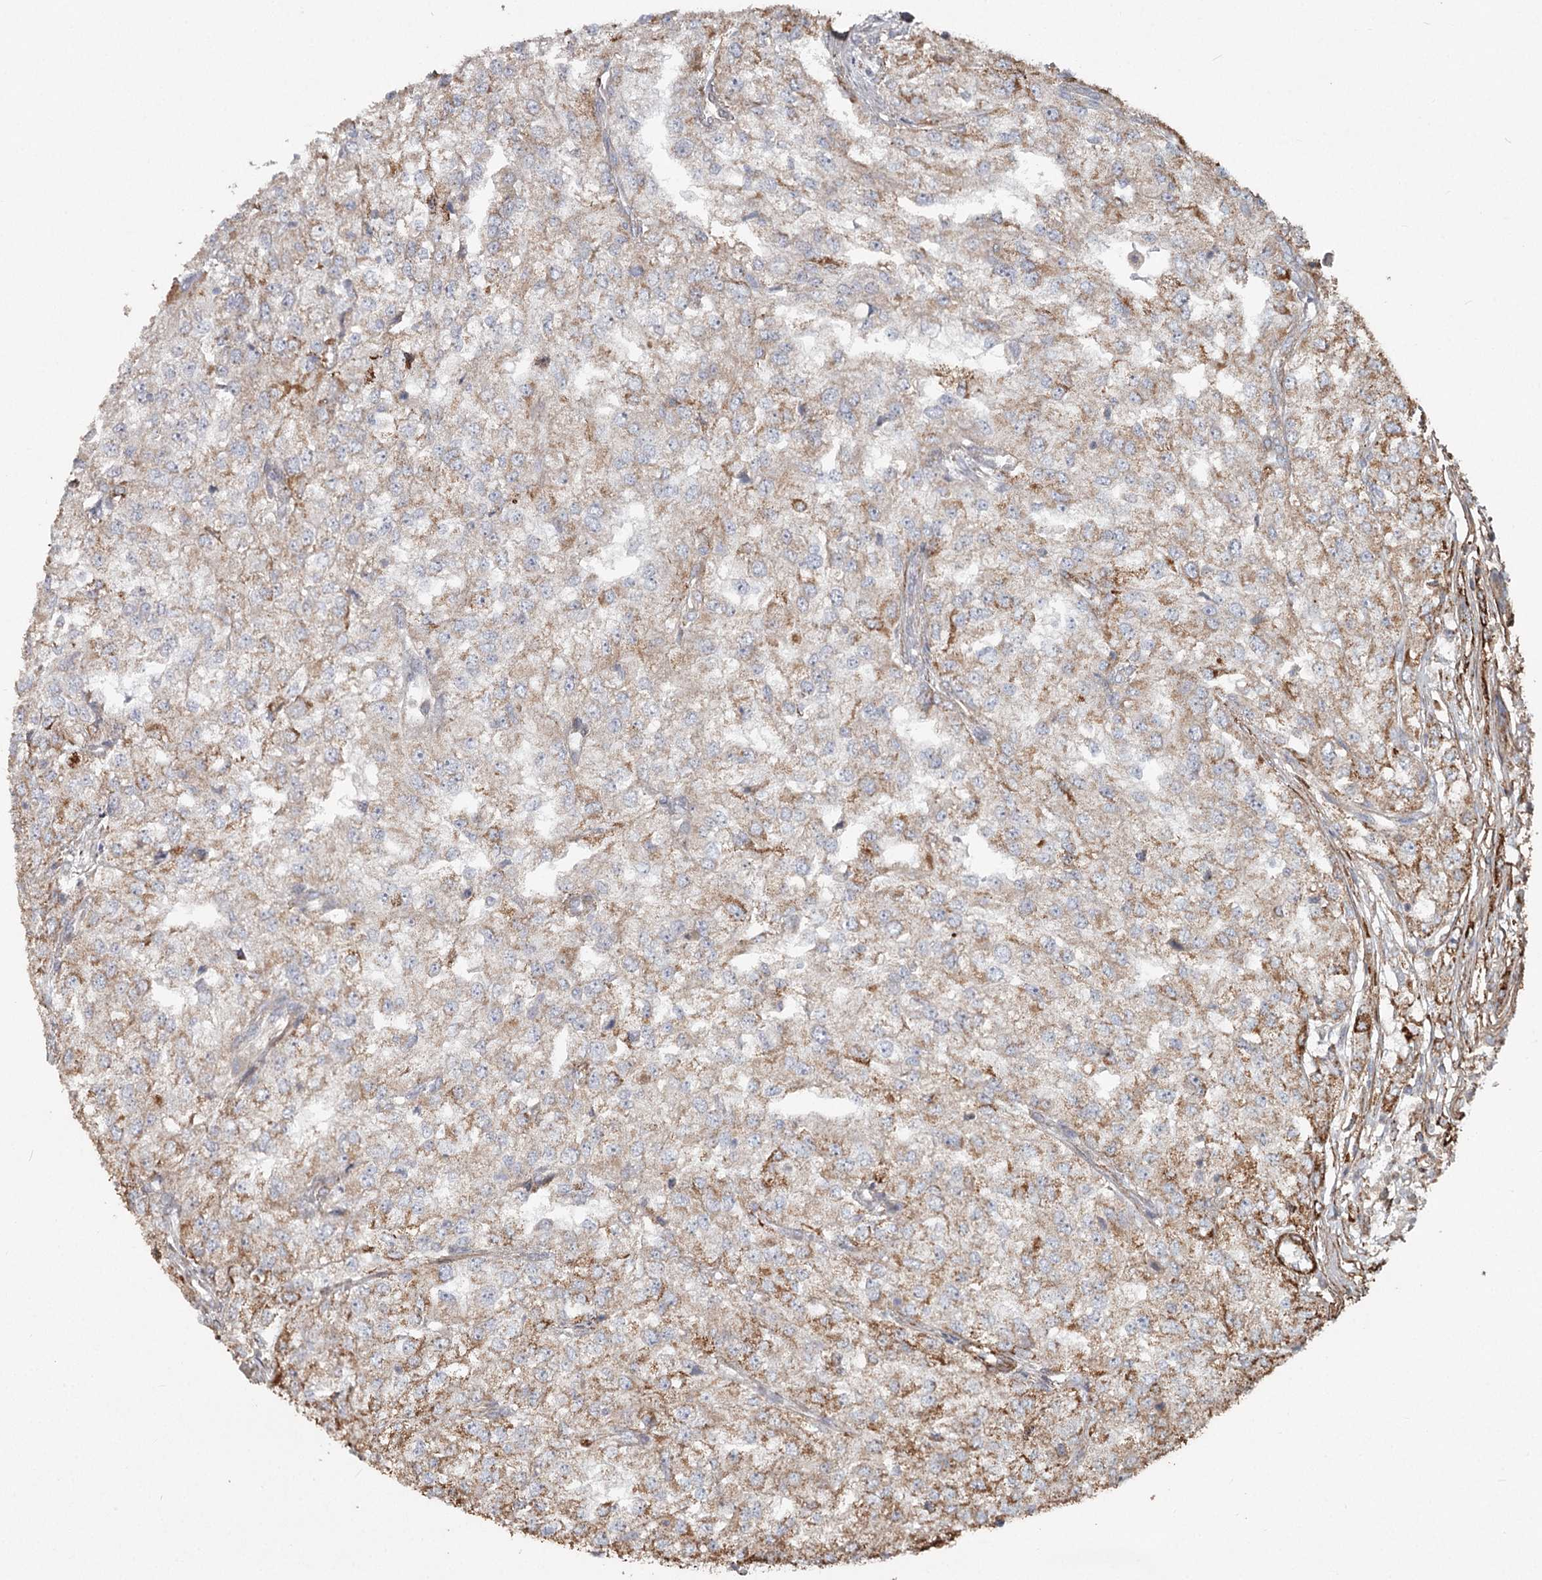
{"staining": {"intensity": "moderate", "quantity": "25%-75%", "location": "cytoplasmic/membranous"}, "tissue": "renal cancer", "cell_type": "Tumor cells", "image_type": "cancer", "snomed": [{"axis": "morphology", "description": "Adenocarcinoma, NOS"}, {"axis": "topography", "description": "Kidney"}], "caption": "Immunohistochemical staining of human renal cancer exhibits medium levels of moderate cytoplasmic/membranous staining in approximately 25%-75% of tumor cells. (DAB = brown stain, brightfield microscopy at high magnification).", "gene": "DHRS9", "patient": {"sex": "female", "age": 54}}